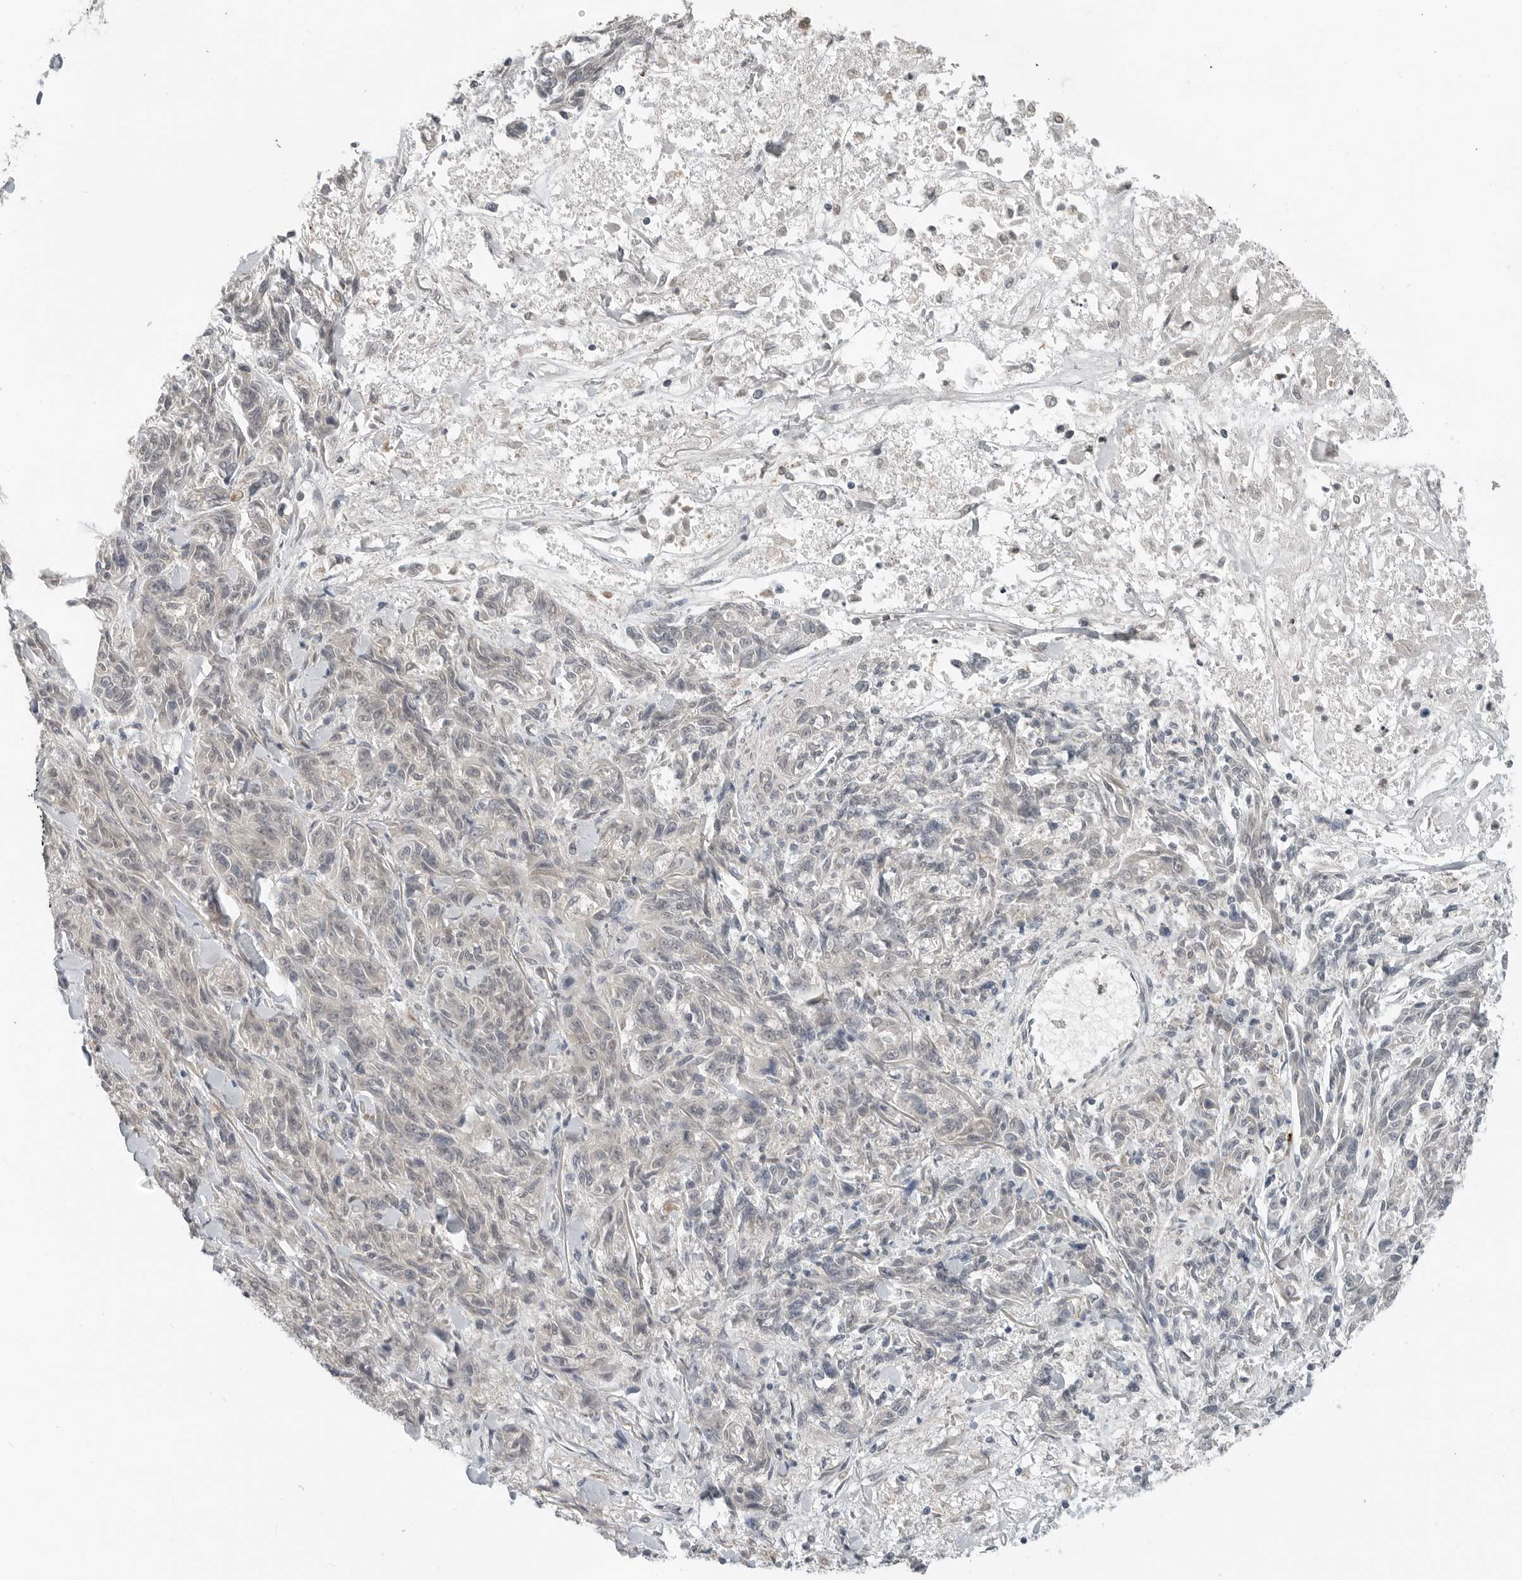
{"staining": {"intensity": "negative", "quantity": "none", "location": "none"}, "tissue": "melanoma", "cell_type": "Tumor cells", "image_type": "cancer", "snomed": [{"axis": "morphology", "description": "Malignant melanoma, NOS"}, {"axis": "topography", "description": "Skin"}], "caption": "Malignant melanoma was stained to show a protein in brown. There is no significant staining in tumor cells. (Brightfield microscopy of DAB immunohistochemistry (IHC) at high magnification).", "gene": "FCRLB", "patient": {"sex": "male", "age": 53}}